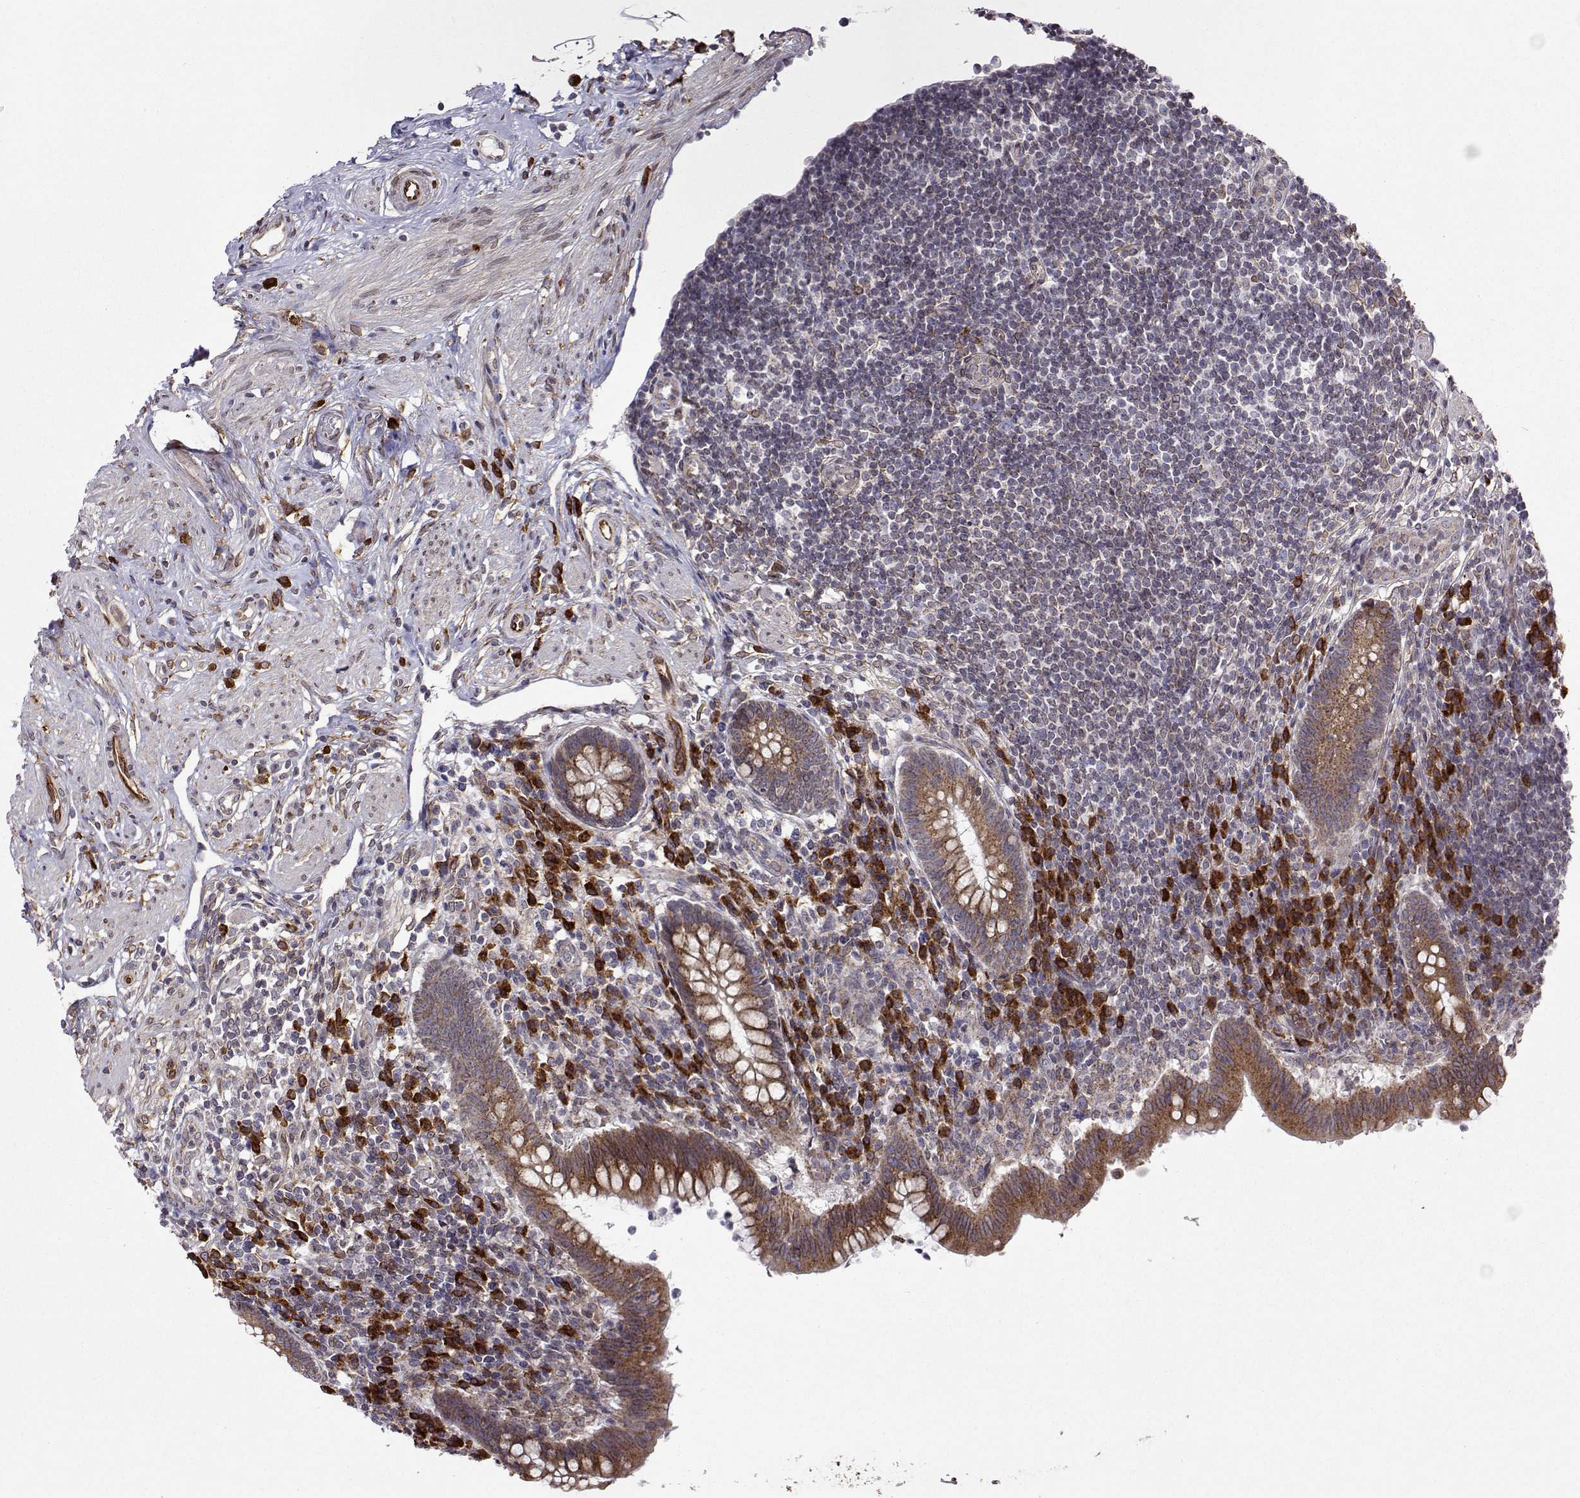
{"staining": {"intensity": "moderate", "quantity": ">75%", "location": "cytoplasmic/membranous"}, "tissue": "appendix", "cell_type": "Glandular cells", "image_type": "normal", "snomed": [{"axis": "morphology", "description": "Normal tissue, NOS"}, {"axis": "topography", "description": "Appendix"}], "caption": "Protein staining demonstrates moderate cytoplasmic/membranous positivity in about >75% of glandular cells in benign appendix. Using DAB (3,3'-diaminobenzidine) (brown) and hematoxylin (blue) stains, captured at high magnification using brightfield microscopy.", "gene": "PGRMC2", "patient": {"sex": "female", "age": 56}}